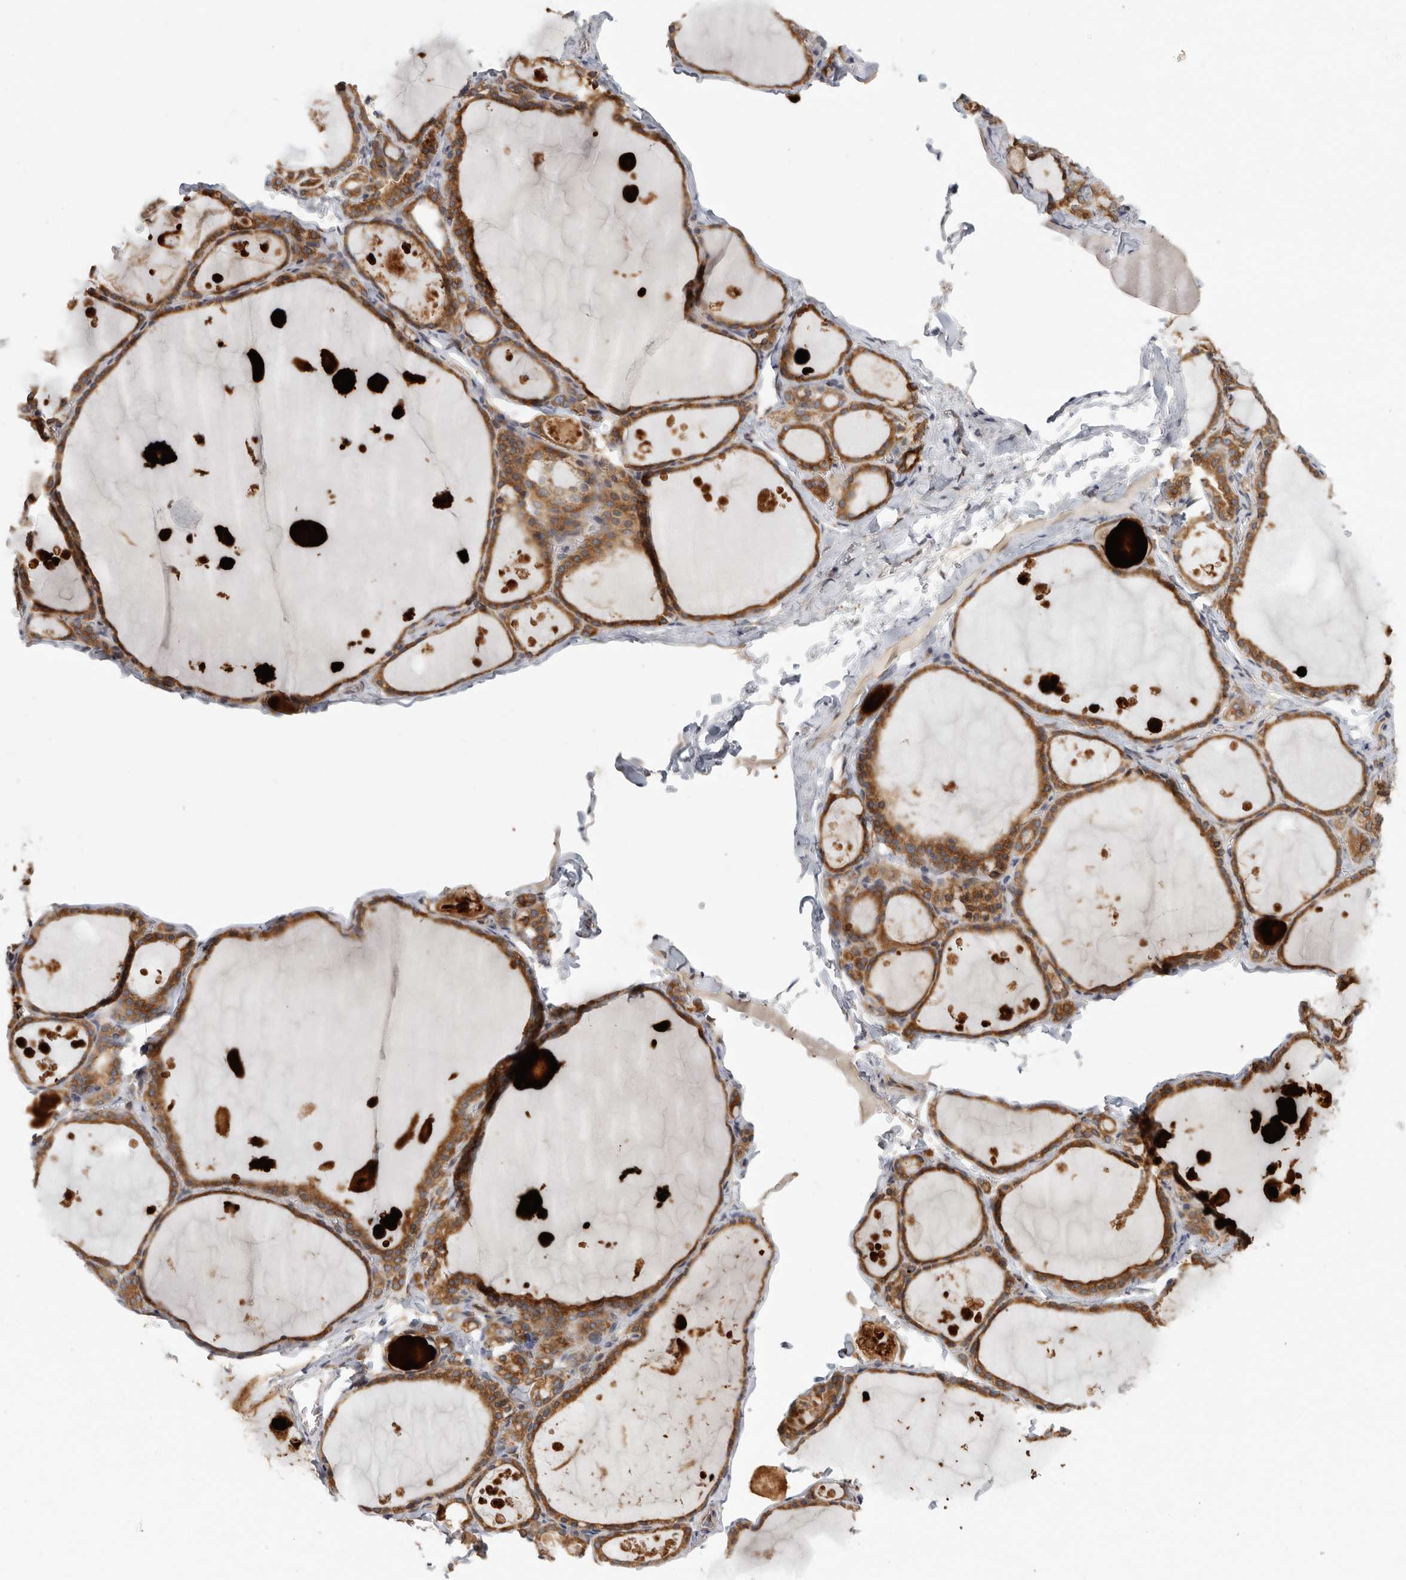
{"staining": {"intensity": "moderate", "quantity": ">75%", "location": "cytoplasmic/membranous"}, "tissue": "thyroid gland", "cell_type": "Glandular cells", "image_type": "normal", "snomed": [{"axis": "morphology", "description": "Normal tissue, NOS"}, {"axis": "topography", "description": "Thyroid gland"}], "caption": "Immunohistochemical staining of unremarkable thyroid gland demonstrates moderate cytoplasmic/membranous protein expression in about >75% of glandular cells.", "gene": "BCAP29", "patient": {"sex": "male", "age": 56}}